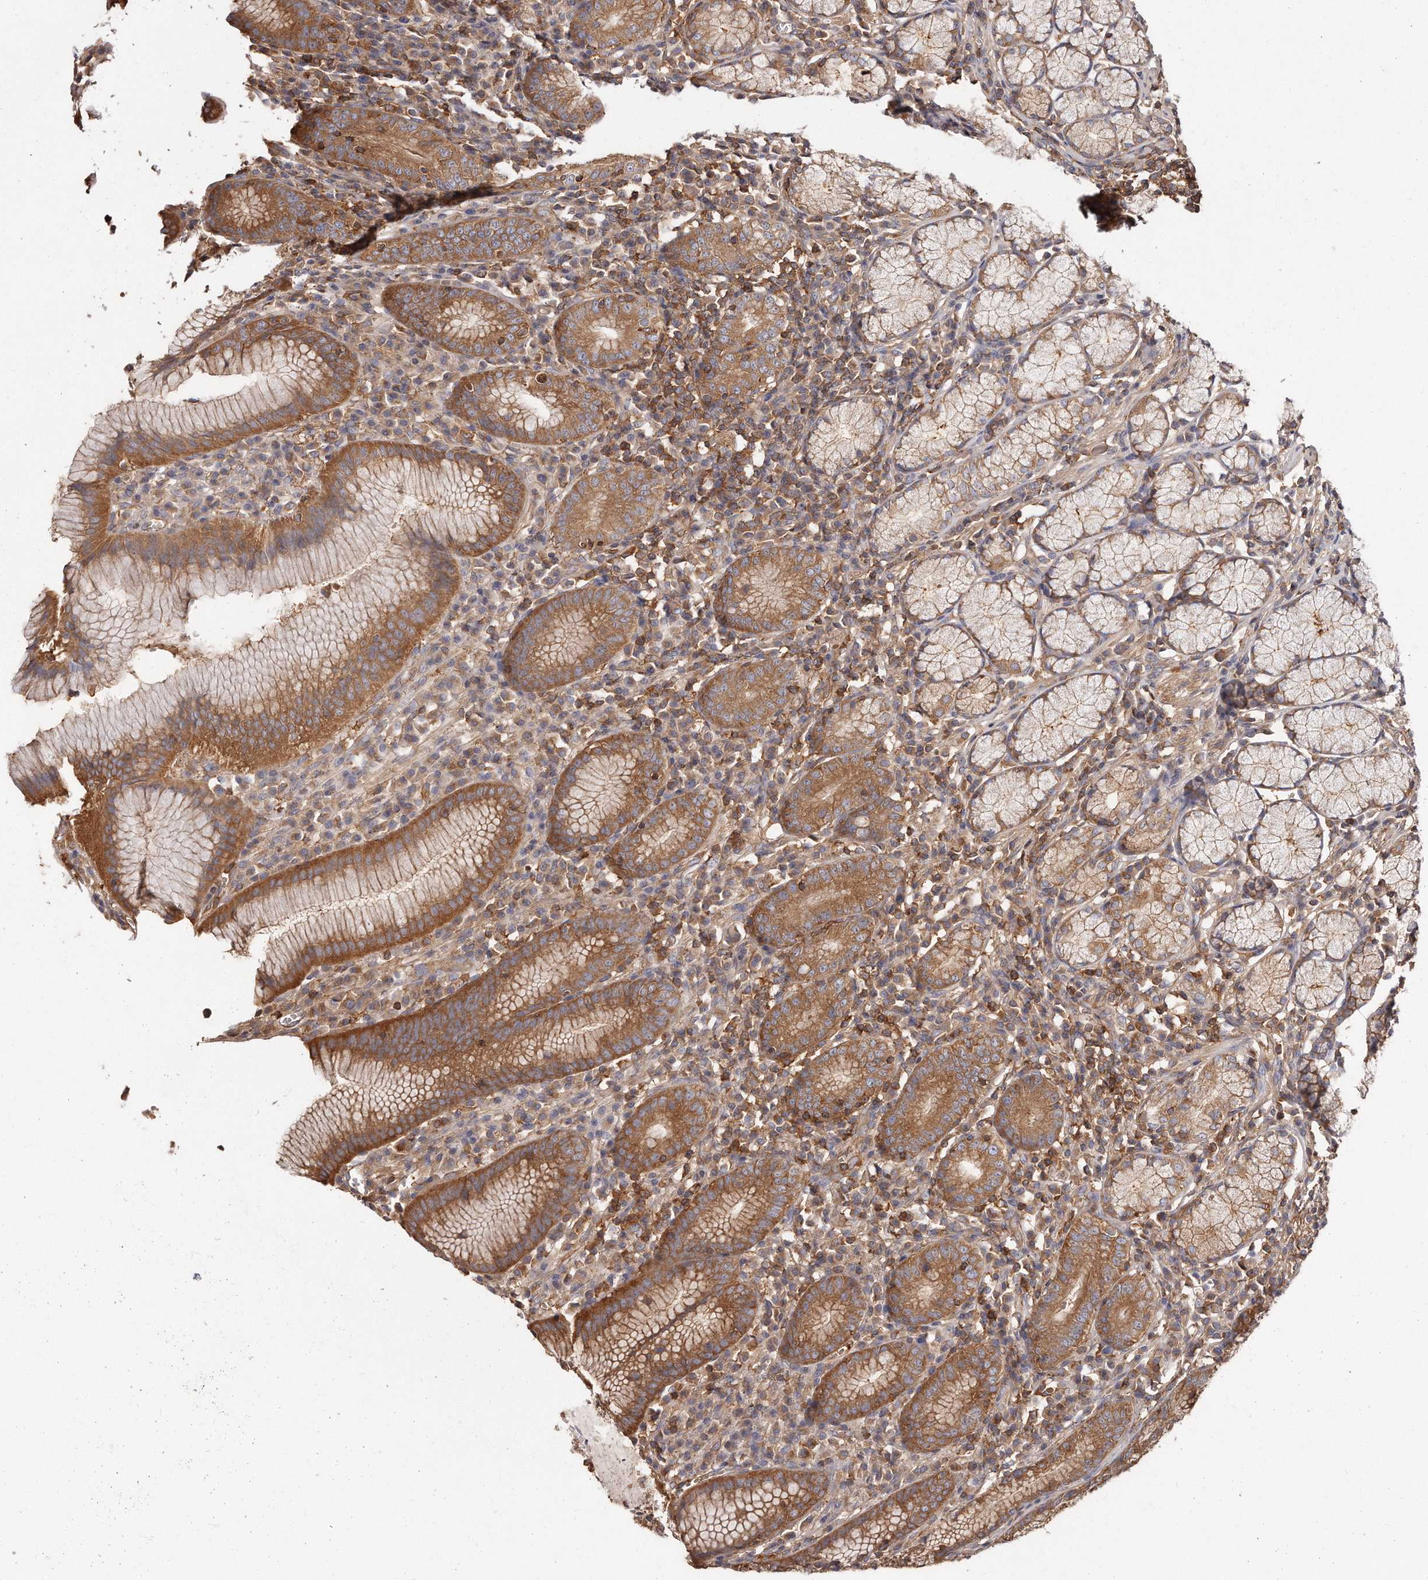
{"staining": {"intensity": "strong", "quantity": ">75%", "location": "cytoplasmic/membranous"}, "tissue": "stomach", "cell_type": "Glandular cells", "image_type": "normal", "snomed": [{"axis": "morphology", "description": "Normal tissue, NOS"}, {"axis": "topography", "description": "Stomach"}], "caption": "IHC staining of normal stomach, which displays high levels of strong cytoplasmic/membranous positivity in about >75% of glandular cells indicating strong cytoplasmic/membranous protein positivity. The staining was performed using DAB (3,3'-diaminobenzidine) (brown) for protein detection and nuclei were counterstained in hematoxylin (blue).", "gene": "CAP1", "patient": {"sex": "male", "age": 55}}